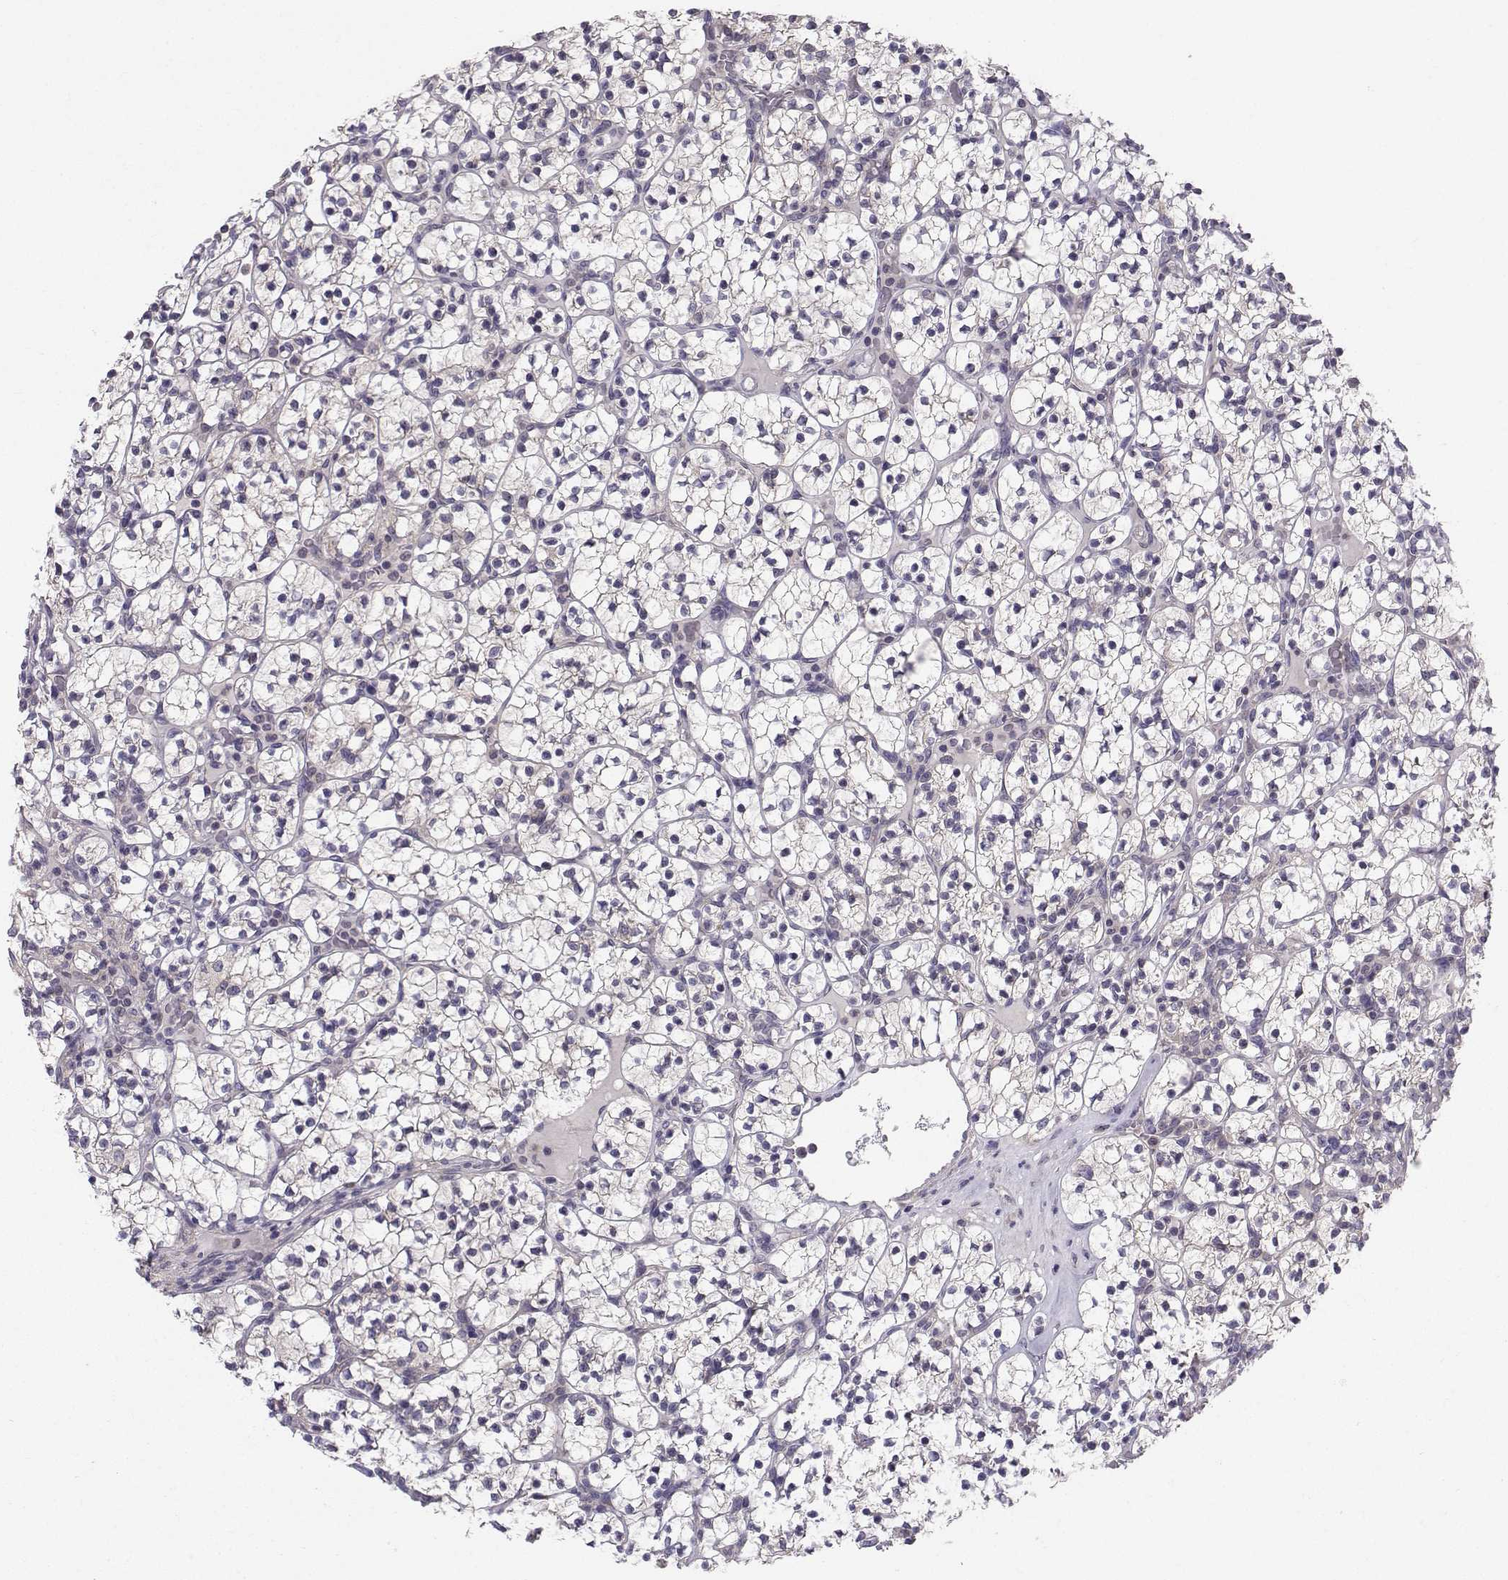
{"staining": {"intensity": "negative", "quantity": "none", "location": "none"}, "tissue": "renal cancer", "cell_type": "Tumor cells", "image_type": "cancer", "snomed": [{"axis": "morphology", "description": "Adenocarcinoma, NOS"}, {"axis": "topography", "description": "Kidney"}], "caption": "High magnification brightfield microscopy of renal cancer (adenocarcinoma) stained with DAB (3,3'-diaminobenzidine) (brown) and counterstained with hematoxylin (blue): tumor cells show no significant expression.", "gene": "PEX5L", "patient": {"sex": "female", "age": 89}}